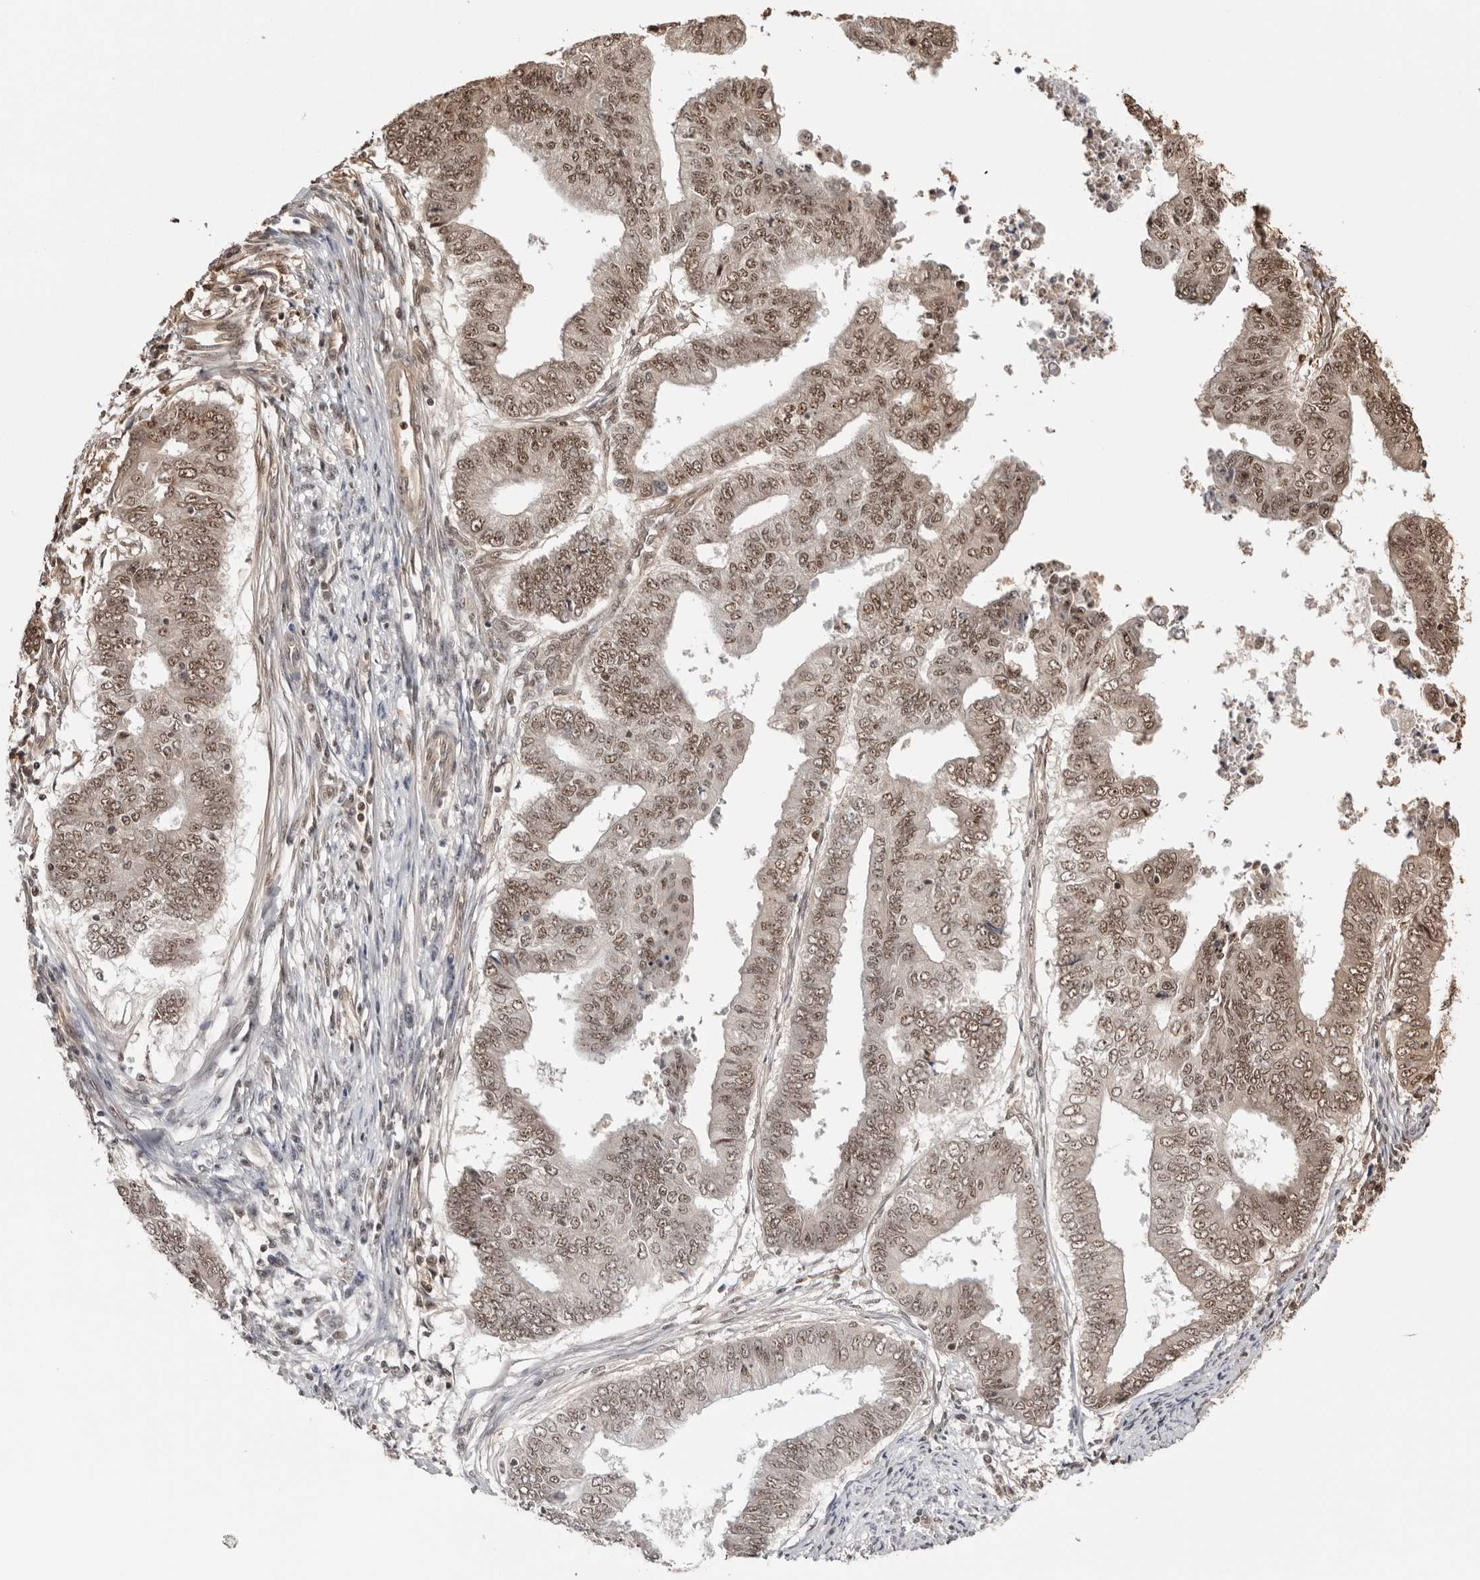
{"staining": {"intensity": "moderate", "quantity": "25%-75%", "location": "nuclear"}, "tissue": "endometrial cancer", "cell_type": "Tumor cells", "image_type": "cancer", "snomed": [{"axis": "morphology", "description": "Polyp, NOS"}, {"axis": "morphology", "description": "Adenocarcinoma, NOS"}, {"axis": "morphology", "description": "Adenoma, NOS"}, {"axis": "topography", "description": "Endometrium"}], "caption": "Polyp (endometrial) tissue displays moderate nuclear positivity in about 25%-75% of tumor cells, visualized by immunohistochemistry.", "gene": "SDE2", "patient": {"sex": "female", "age": 79}}